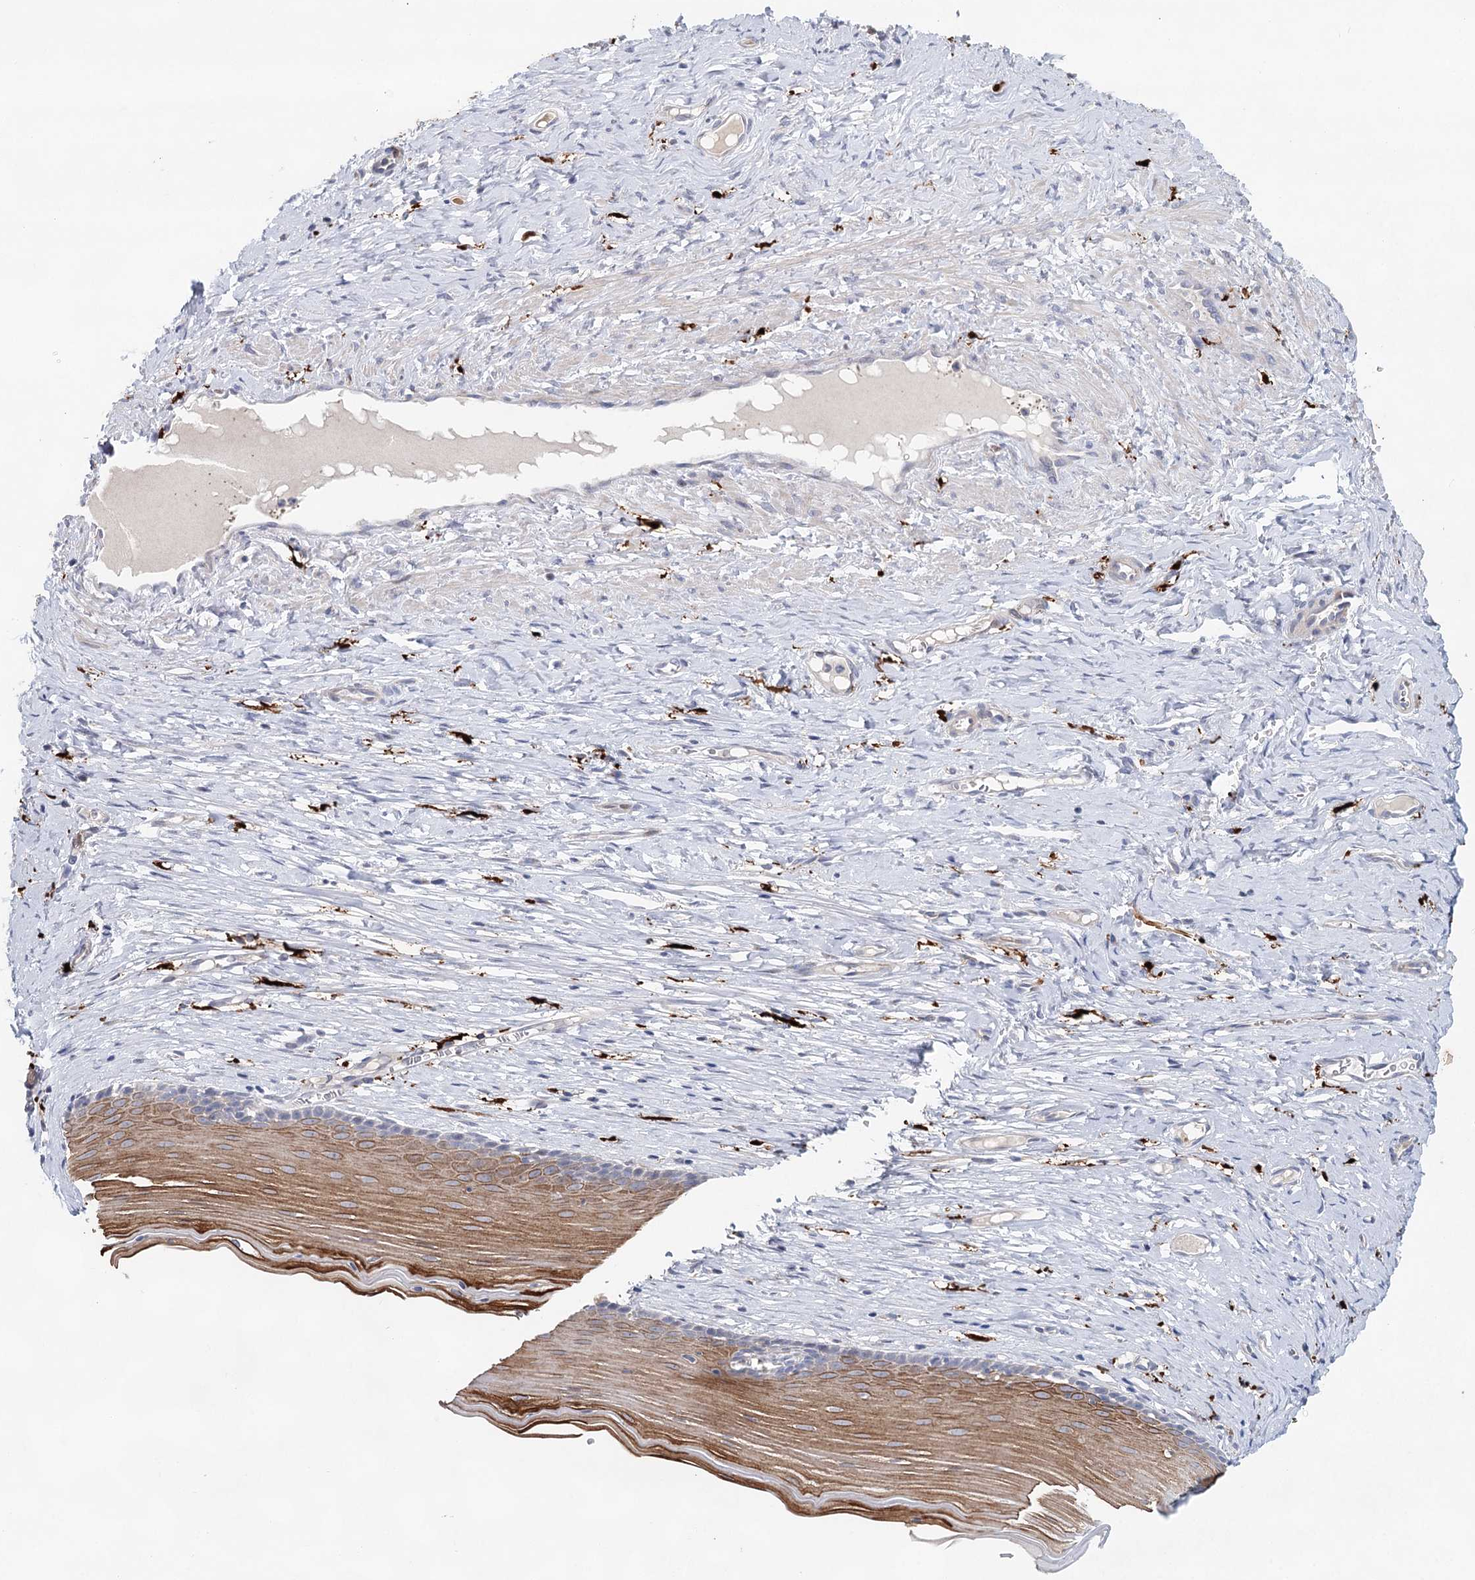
{"staining": {"intensity": "negative", "quantity": "none", "location": "none"}, "tissue": "cervix", "cell_type": "Glandular cells", "image_type": "normal", "snomed": [{"axis": "morphology", "description": "Normal tissue, NOS"}, {"axis": "topography", "description": "Cervix"}], "caption": "A micrograph of cervix stained for a protein demonstrates no brown staining in glandular cells.", "gene": "SLC19A3", "patient": {"sex": "female", "age": 42}}